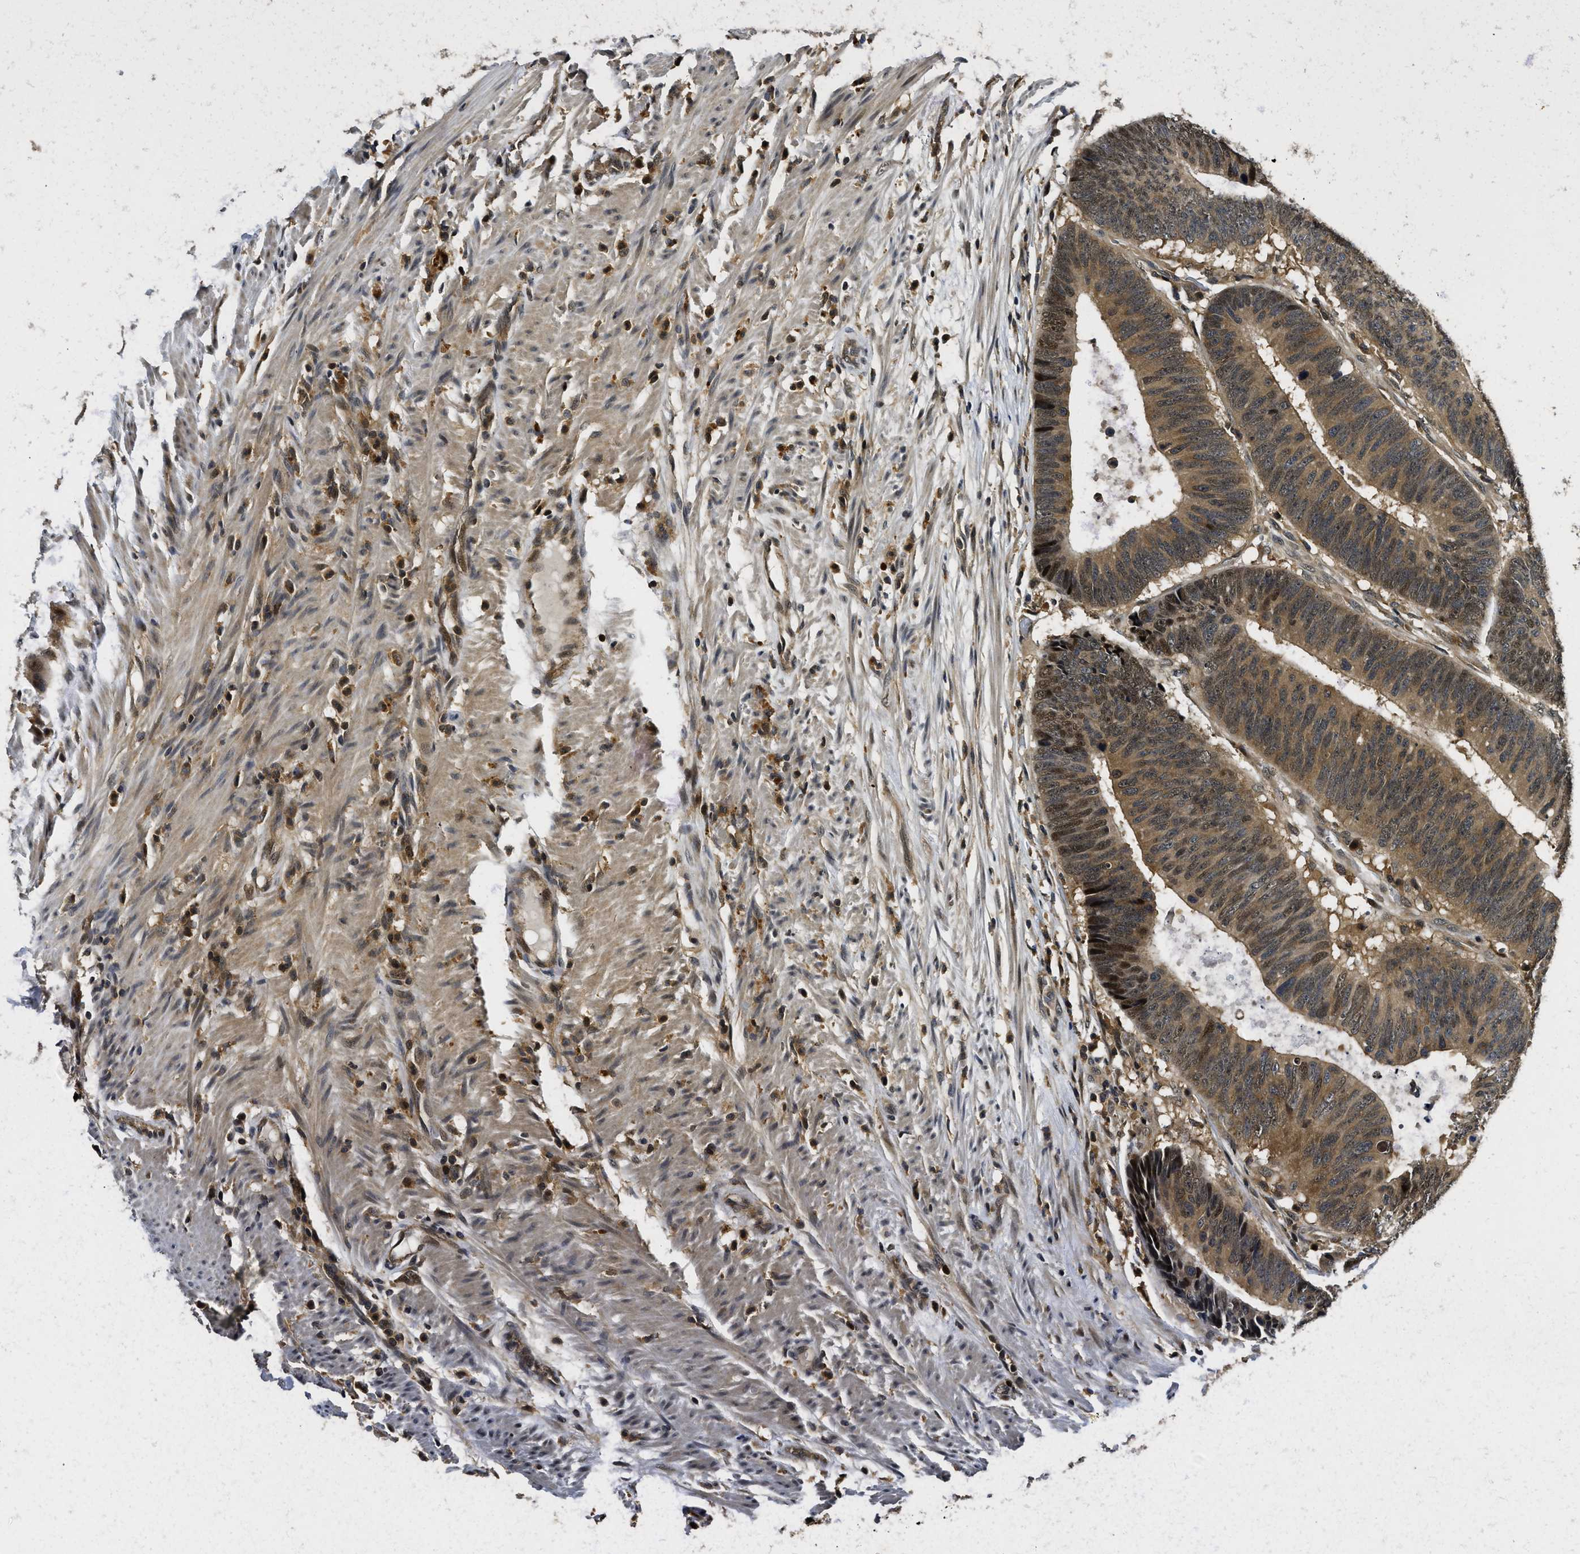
{"staining": {"intensity": "moderate", "quantity": ">75%", "location": "cytoplasmic/membranous,nuclear"}, "tissue": "colorectal cancer", "cell_type": "Tumor cells", "image_type": "cancer", "snomed": [{"axis": "morphology", "description": "Adenocarcinoma, NOS"}, {"axis": "topography", "description": "Colon"}], "caption": "Human colorectal cancer (adenocarcinoma) stained with a brown dye displays moderate cytoplasmic/membranous and nuclear positive expression in about >75% of tumor cells.", "gene": "ADSL", "patient": {"sex": "male", "age": 56}}